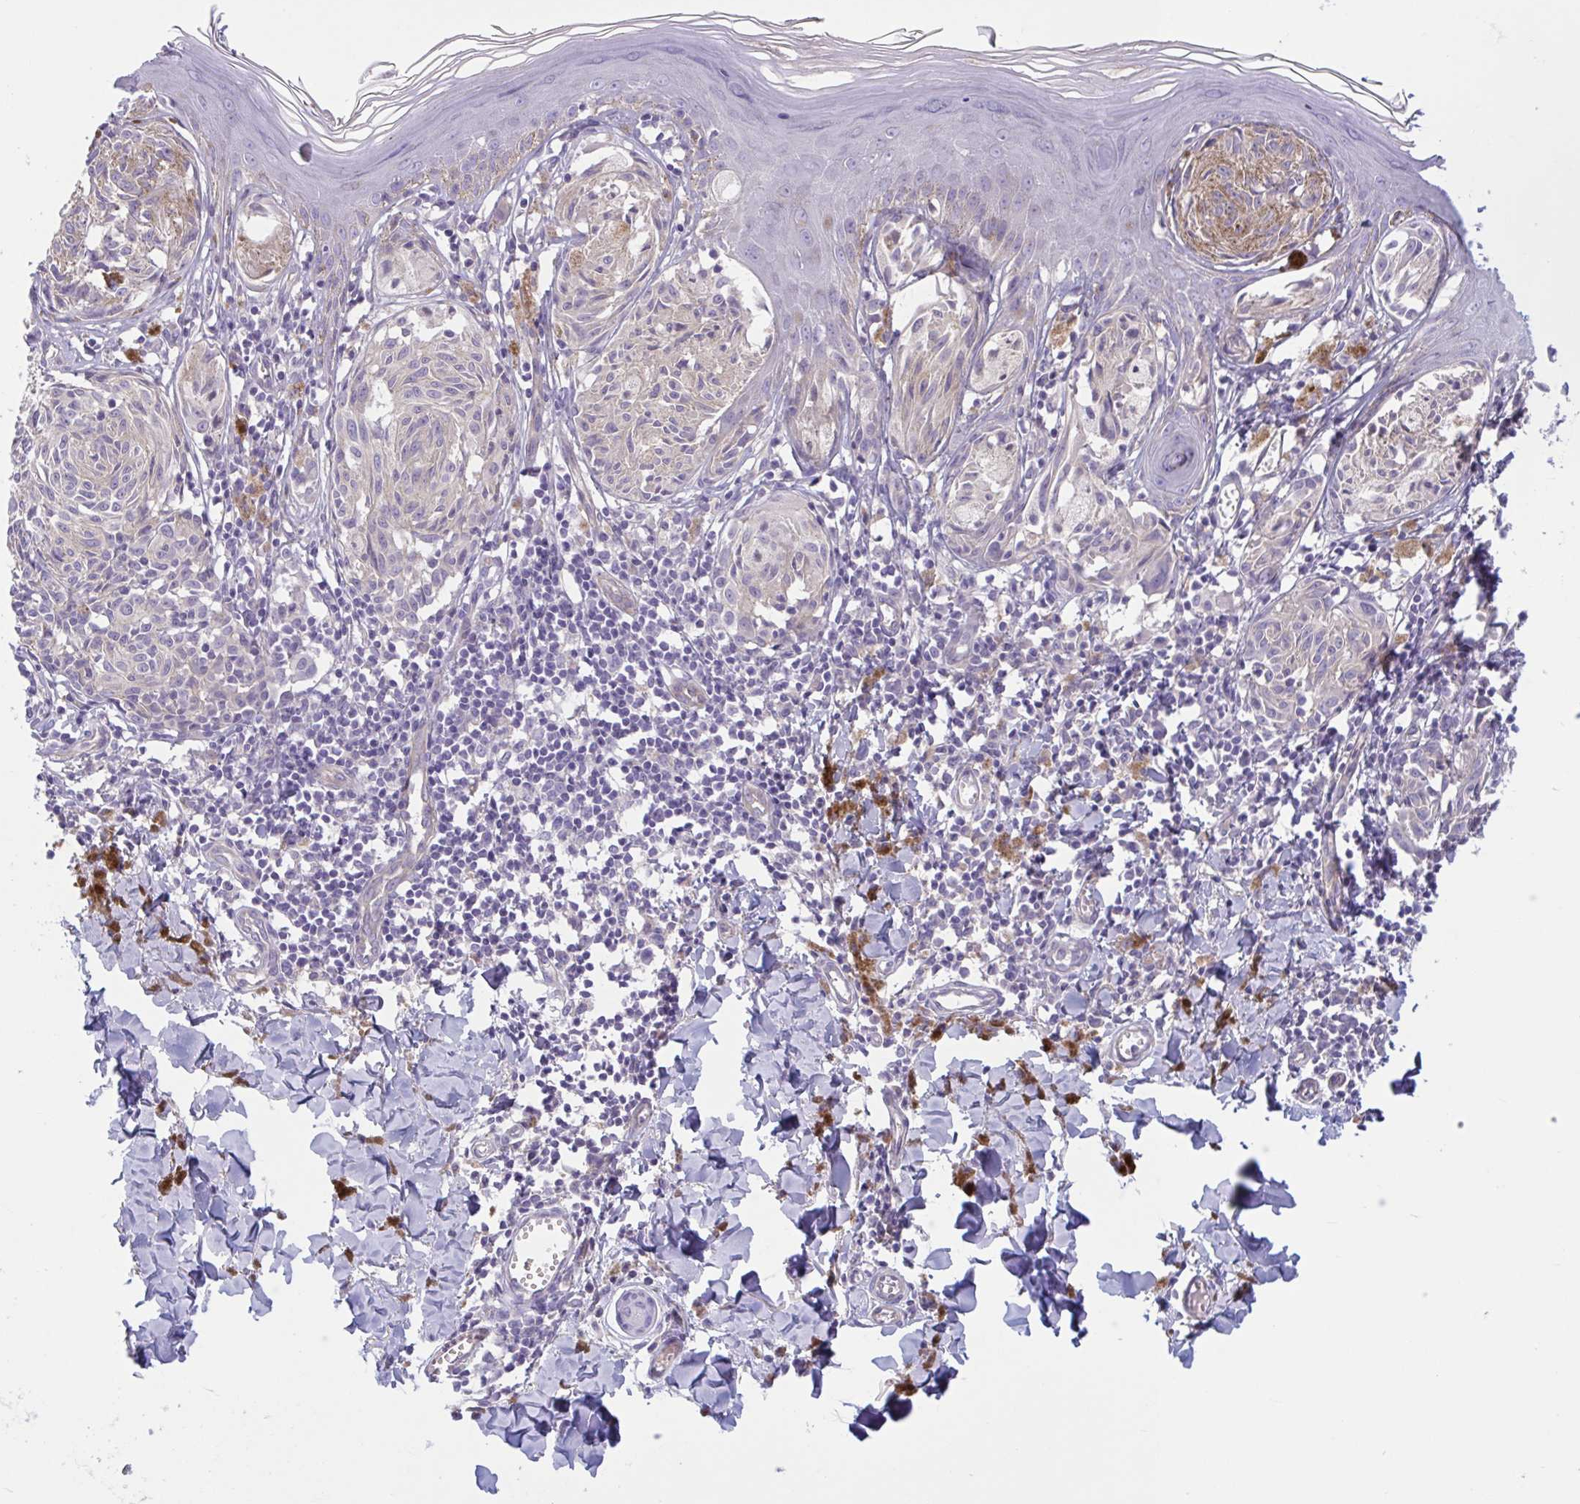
{"staining": {"intensity": "negative", "quantity": "none", "location": "none"}, "tissue": "melanoma", "cell_type": "Tumor cells", "image_type": "cancer", "snomed": [{"axis": "morphology", "description": "Malignant melanoma, NOS"}, {"axis": "topography", "description": "Skin"}], "caption": "This is a micrograph of immunohistochemistry staining of melanoma, which shows no positivity in tumor cells.", "gene": "TTC7B", "patient": {"sex": "female", "age": 38}}